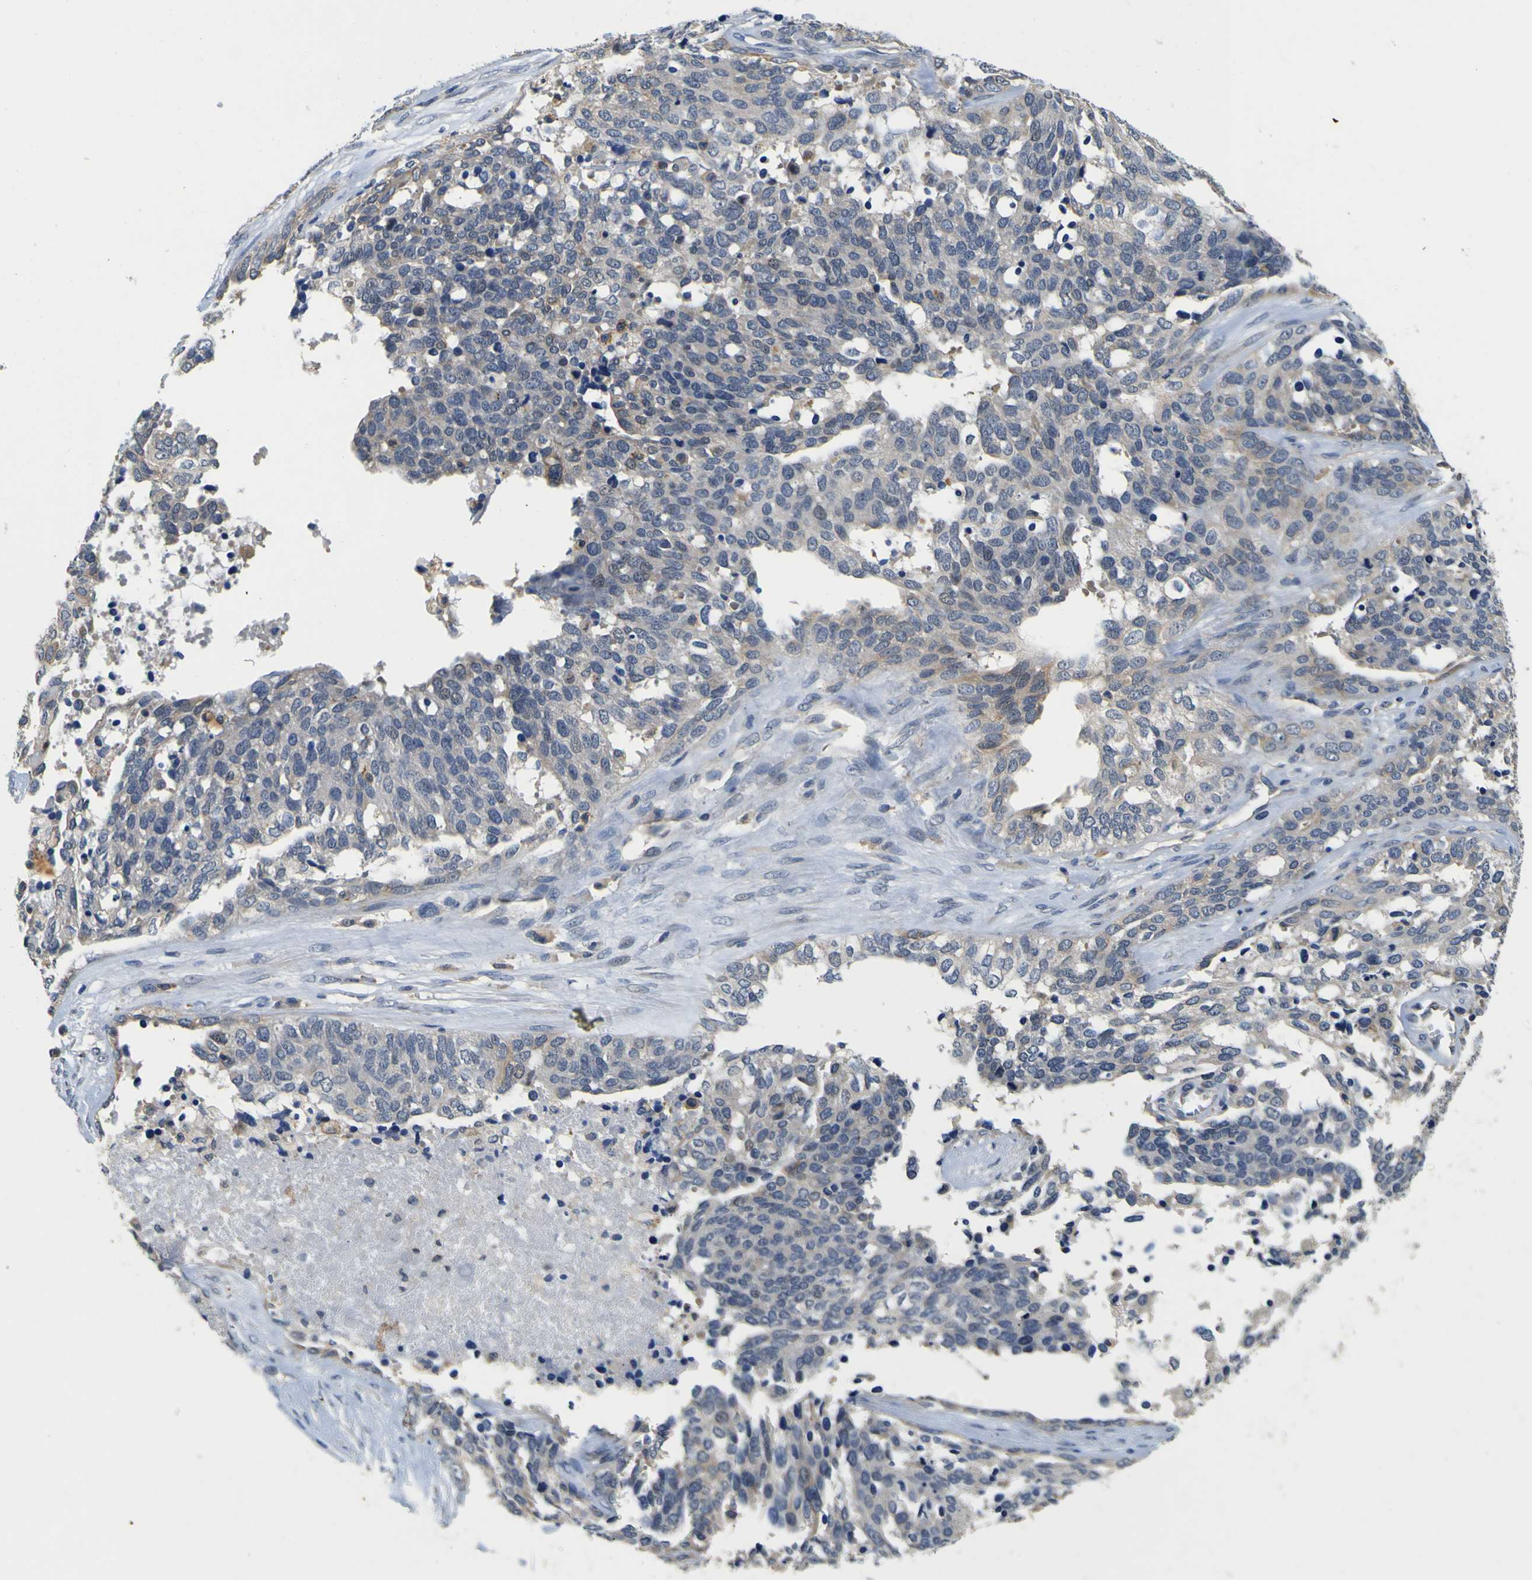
{"staining": {"intensity": "moderate", "quantity": "<25%", "location": "cytoplasmic/membranous"}, "tissue": "ovarian cancer", "cell_type": "Tumor cells", "image_type": "cancer", "snomed": [{"axis": "morphology", "description": "Cystadenocarcinoma, serous, NOS"}, {"axis": "topography", "description": "Ovary"}], "caption": "Immunohistochemical staining of ovarian serous cystadenocarcinoma demonstrates moderate cytoplasmic/membranous protein positivity in approximately <25% of tumor cells. (DAB (3,3'-diaminobenzidine) = brown stain, brightfield microscopy at high magnification).", "gene": "TNIK", "patient": {"sex": "female", "age": 44}}